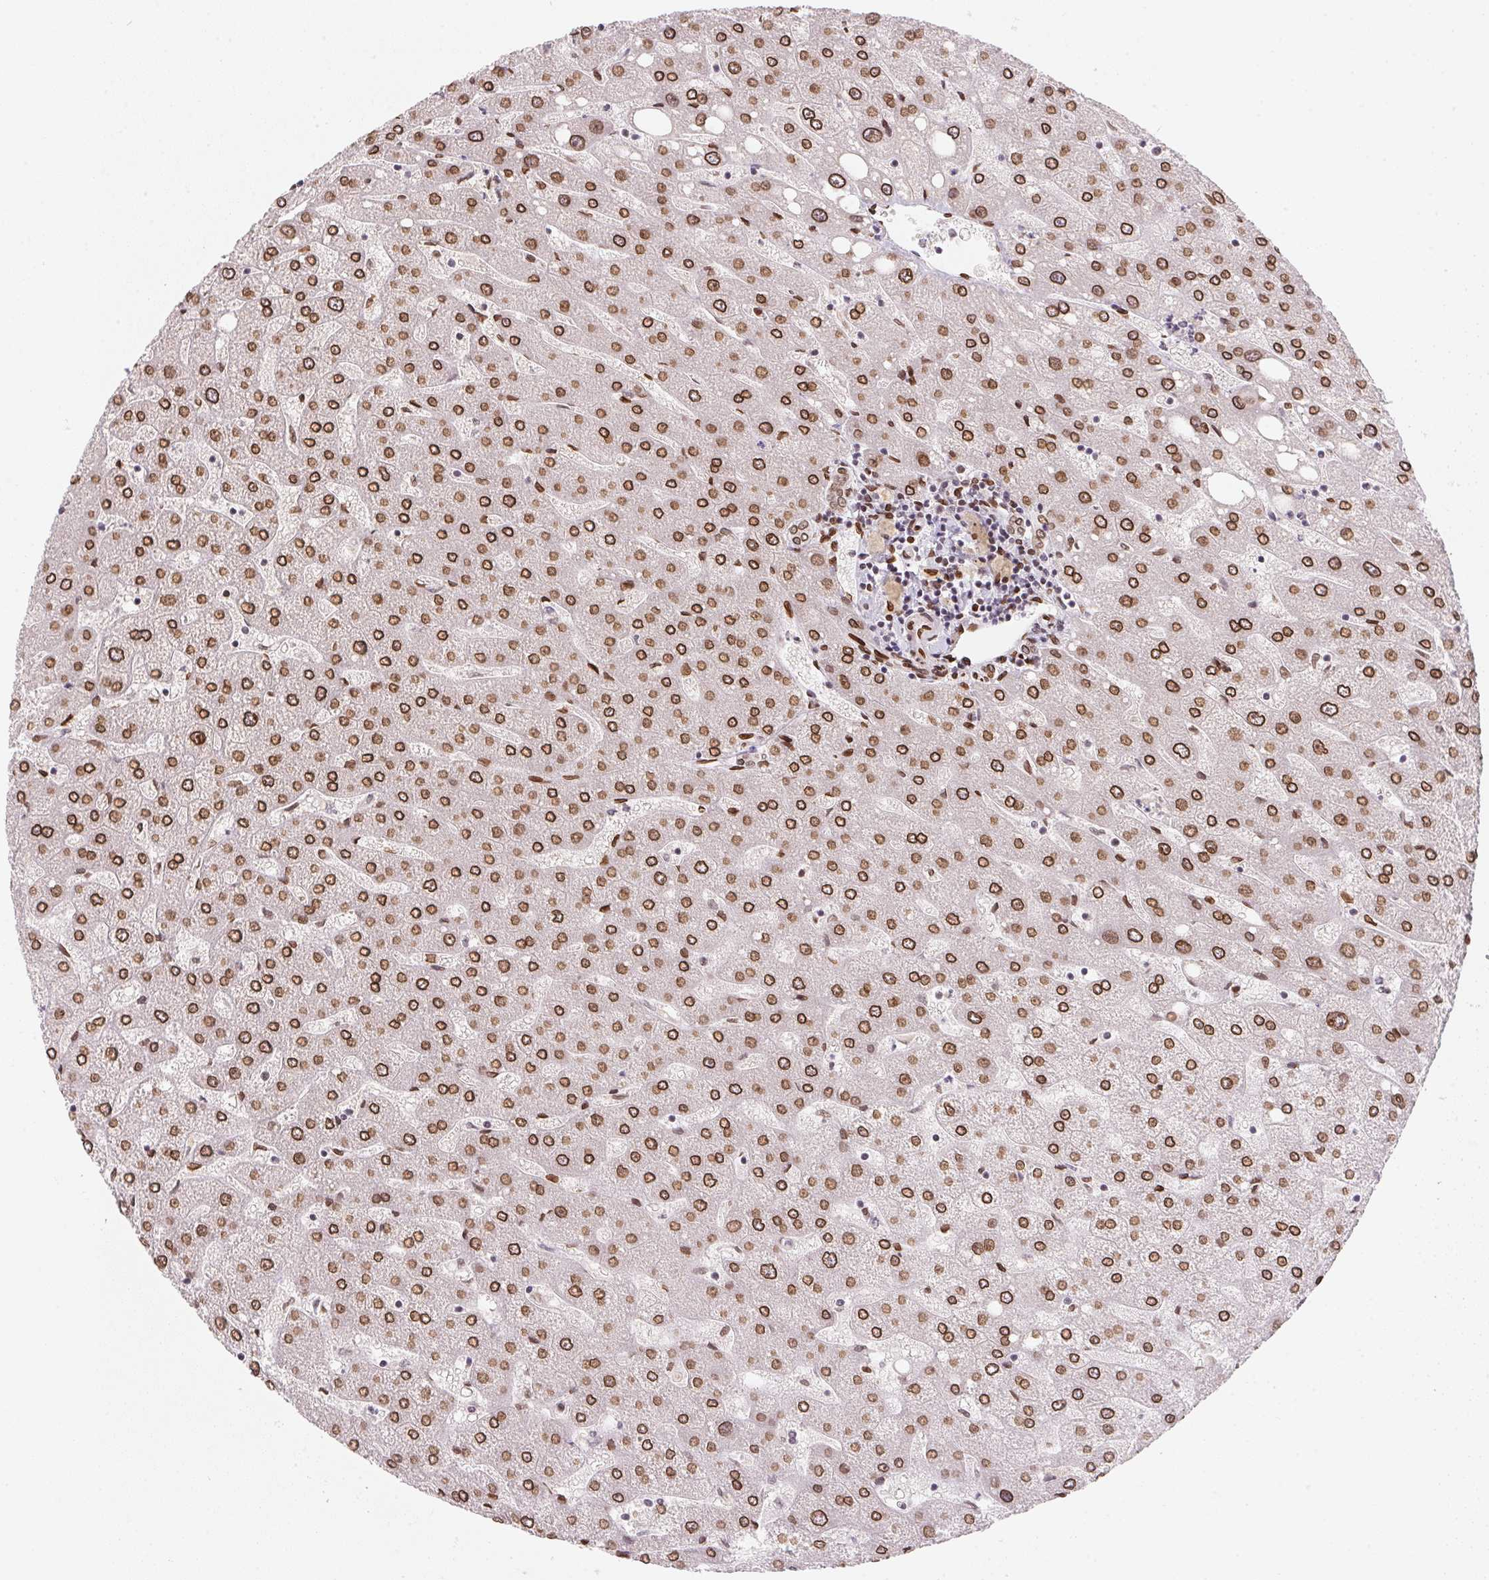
{"staining": {"intensity": "moderate", "quantity": ">75%", "location": "cytoplasmic/membranous,nuclear"}, "tissue": "liver", "cell_type": "Cholangiocytes", "image_type": "normal", "snomed": [{"axis": "morphology", "description": "Normal tissue, NOS"}, {"axis": "topography", "description": "Liver"}], "caption": "An image showing moderate cytoplasmic/membranous,nuclear positivity in approximately >75% of cholangiocytes in unremarkable liver, as visualized by brown immunohistochemical staining.", "gene": "SAP30BP", "patient": {"sex": "male", "age": 67}}